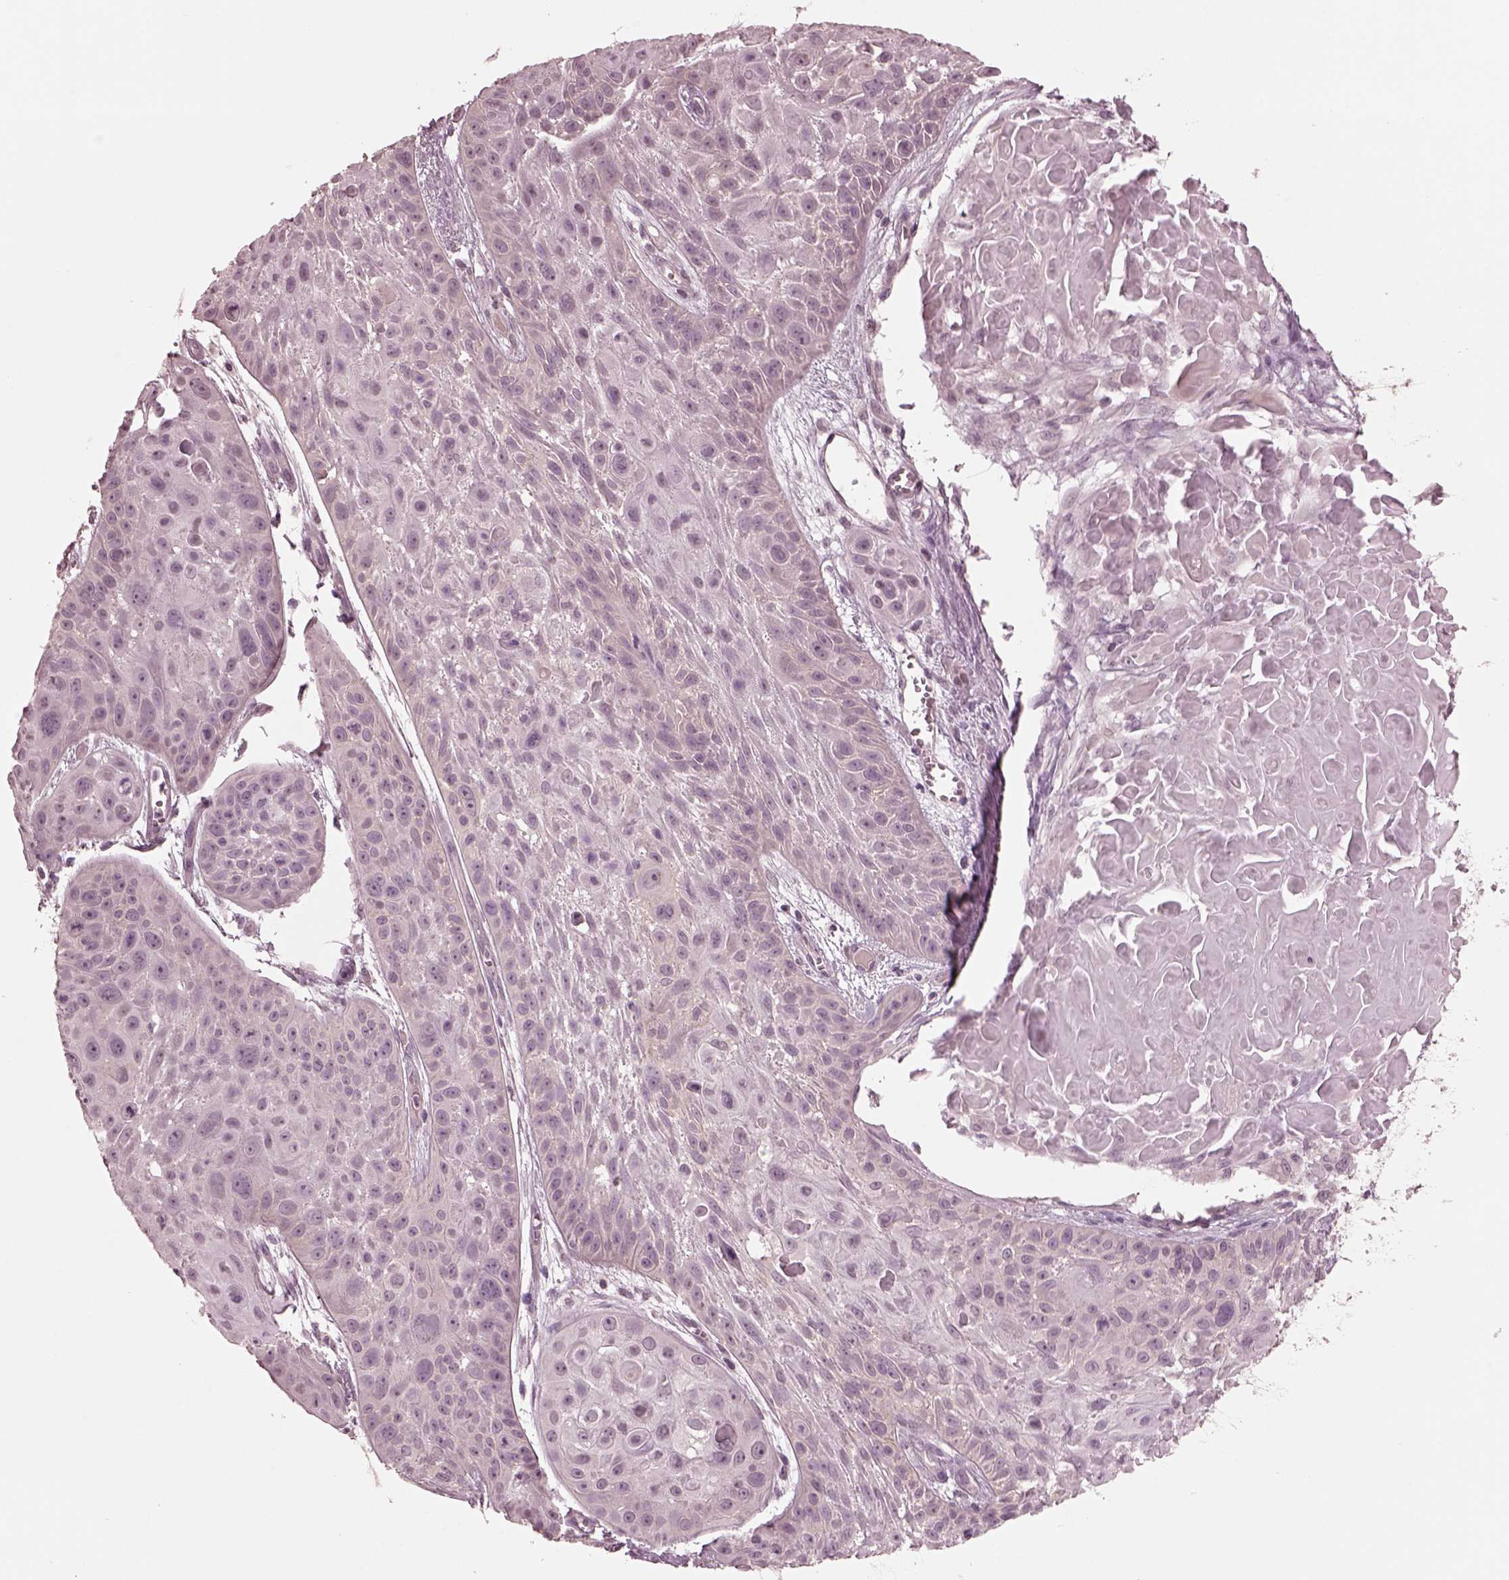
{"staining": {"intensity": "negative", "quantity": "none", "location": "none"}, "tissue": "skin cancer", "cell_type": "Tumor cells", "image_type": "cancer", "snomed": [{"axis": "morphology", "description": "Squamous cell carcinoma, NOS"}, {"axis": "topography", "description": "Skin"}, {"axis": "topography", "description": "Anal"}], "caption": "The histopathology image reveals no significant positivity in tumor cells of skin cancer (squamous cell carcinoma). Nuclei are stained in blue.", "gene": "RGS7", "patient": {"sex": "female", "age": 75}}